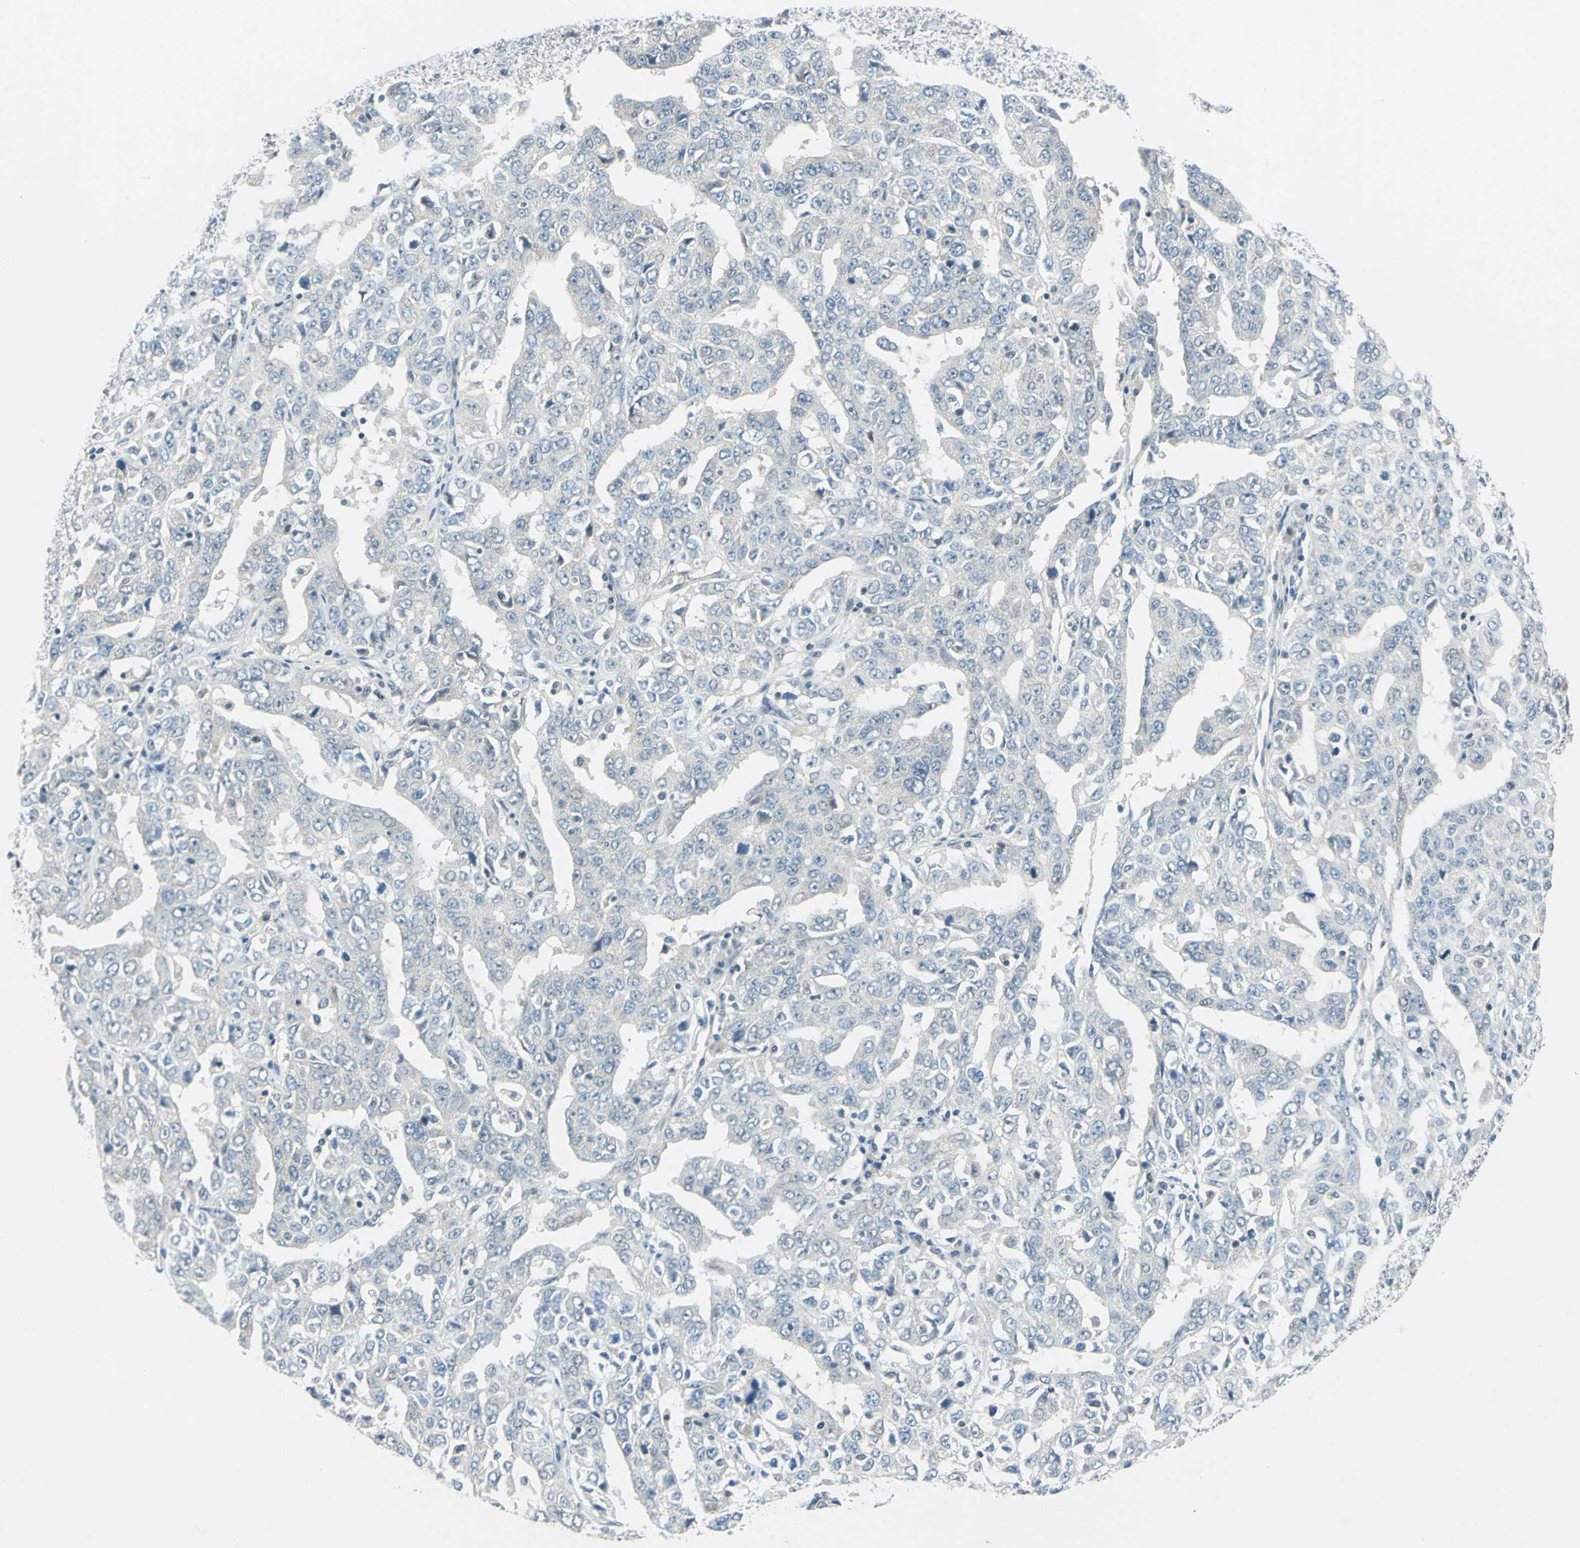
{"staining": {"intensity": "moderate", "quantity": "<25%", "location": "cytoplasmic/membranous"}, "tissue": "ovarian cancer", "cell_type": "Tumor cells", "image_type": "cancer", "snomed": [{"axis": "morphology", "description": "Carcinoma, endometroid"}, {"axis": "topography", "description": "Ovary"}], "caption": "Protein staining of endometroid carcinoma (ovarian) tissue shows moderate cytoplasmic/membranous staining in approximately <25% of tumor cells.", "gene": "PIN1", "patient": {"sex": "female", "age": 62}}